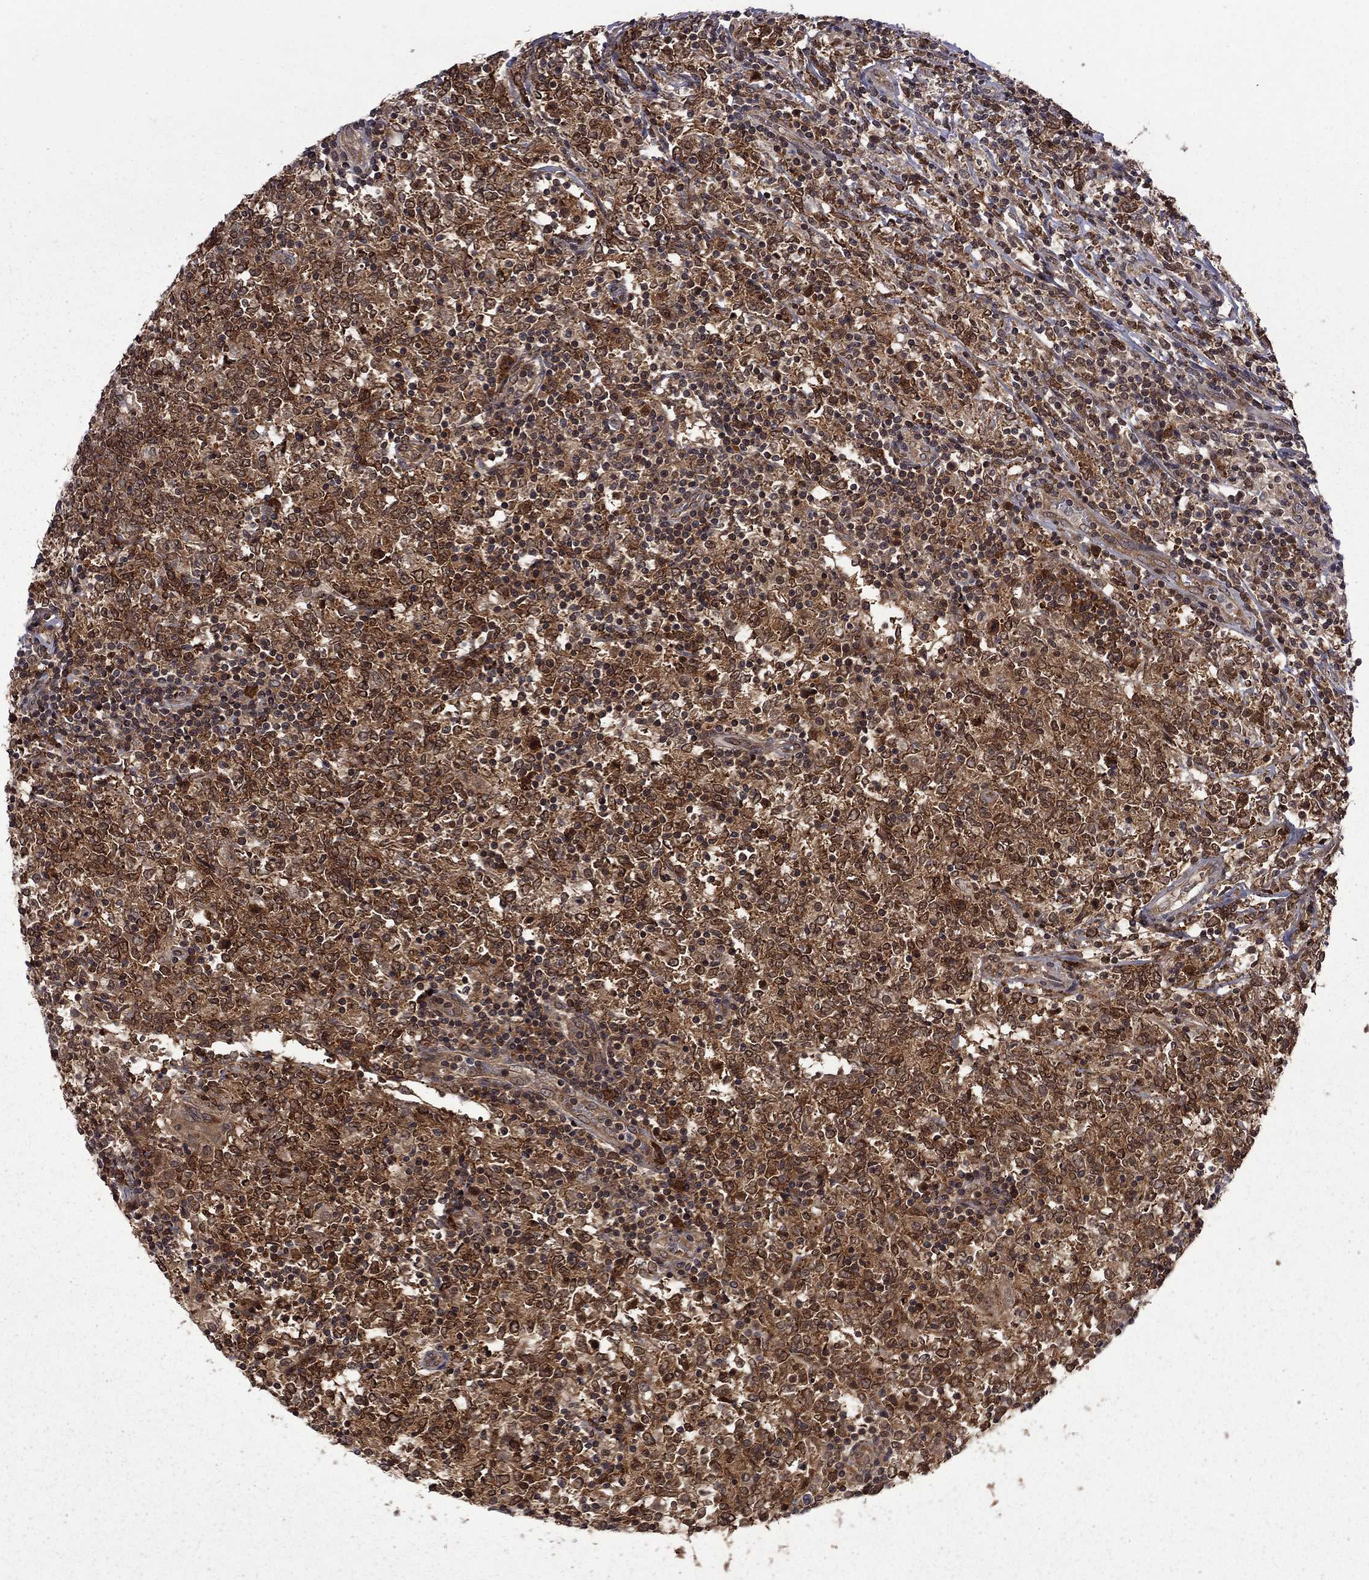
{"staining": {"intensity": "strong", "quantity": ">75%", "location": "cytoplasmic/membranous"}, "tissue": "lymphoma", "cell_type": "Tumor cells", "image_type": "cancer", "snomed": [{"axis": "morphology", "description": "Malignant lymphoma, non-Hodgkin's type, High grade"}, {"axis": "topography", "description": "Lymph node"}], "caption": "This image displays malignant lymphoma, non-Hodgkin's type (high-grade) stained with immunohistochemistry to label a protein in brown. The cytoplasmic/membranous of tumor cells show strong positivity for the protein. Nuclei are counter-stained blue.", "gene": "NAA50", "patient": {"sex": "female", "age": 84}}